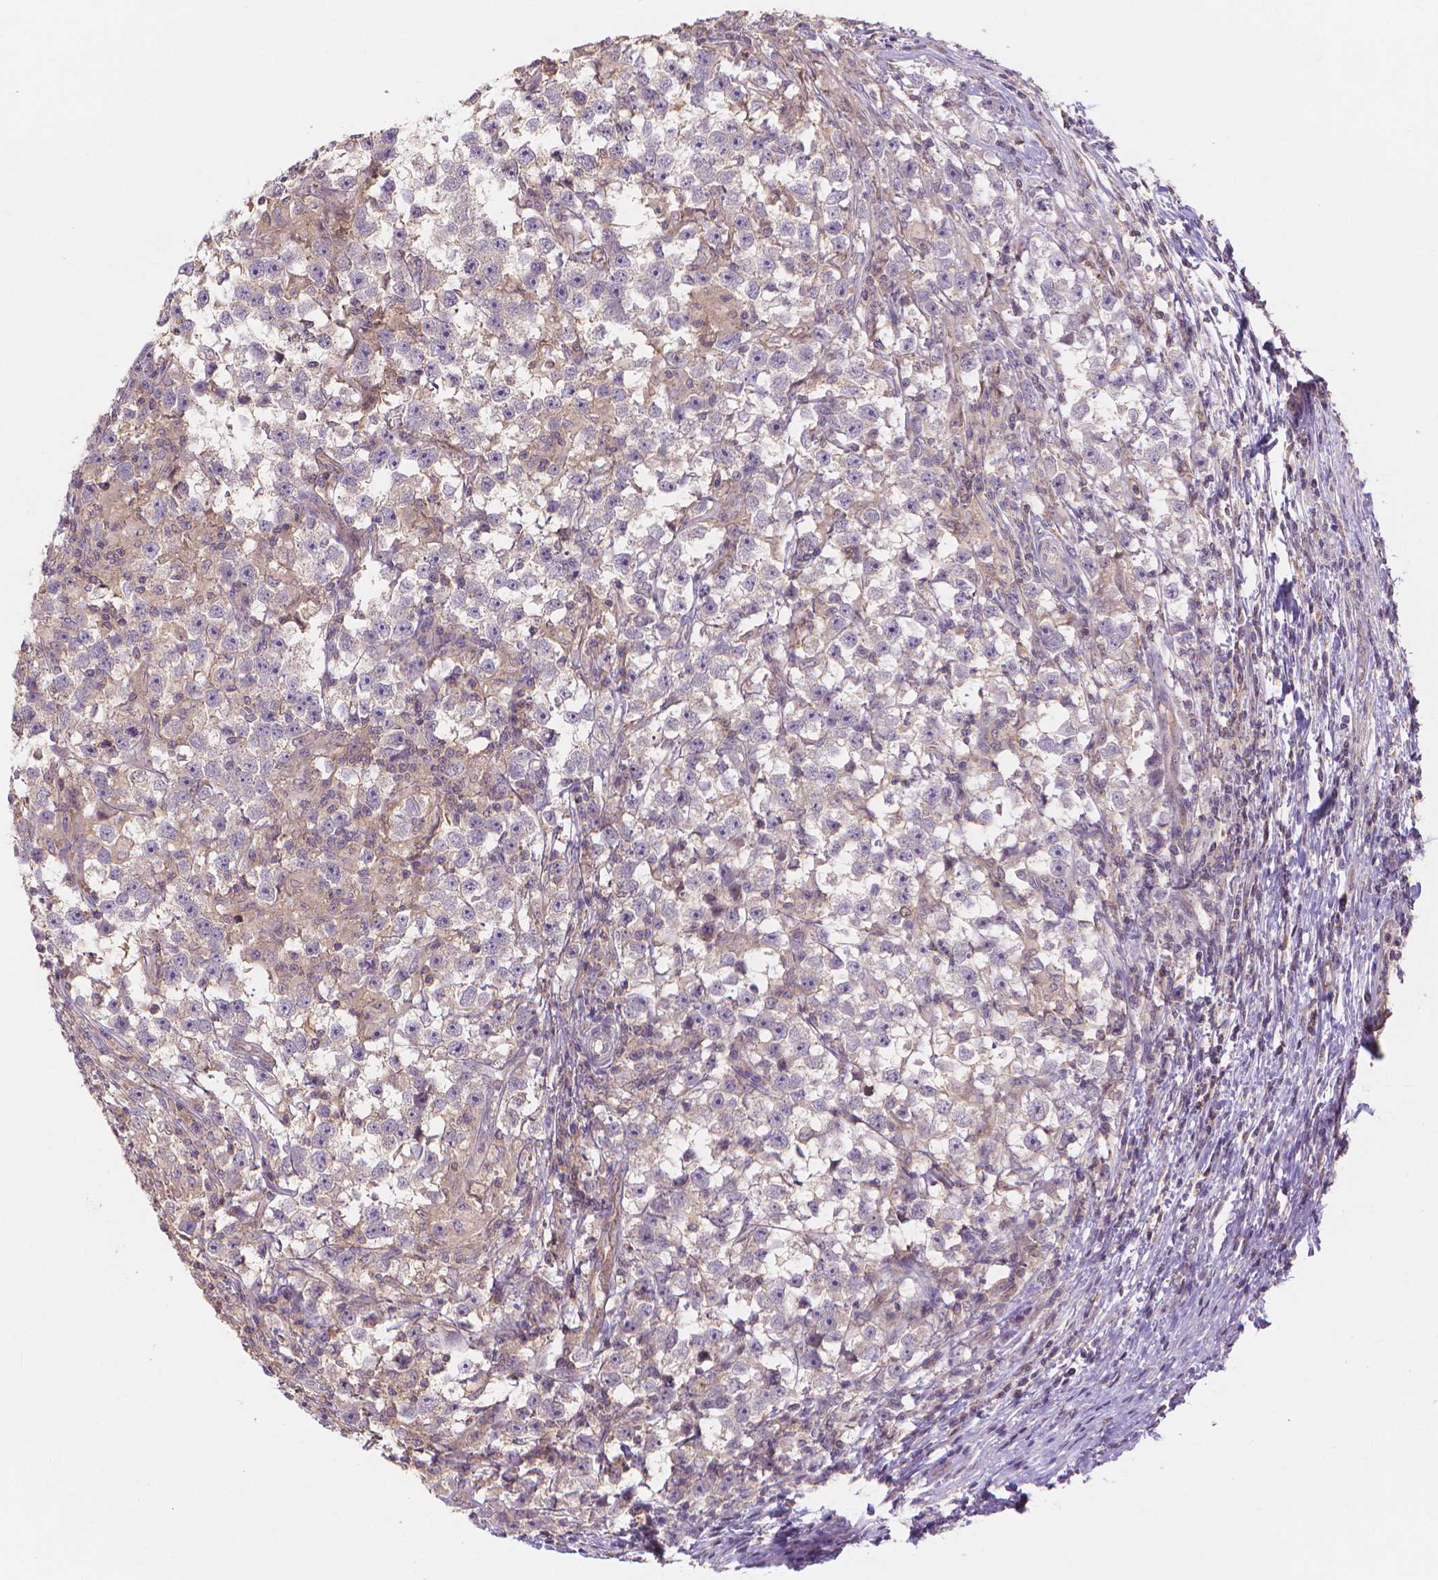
{"staining": {"intensity": "weak", "quantity": "25%-75%", "location": "cytoplasmic/membranous"}, "tissue": "testis cancer", "cell_type": "Tumor cells", "image_type": "cancer", "snomed": [{"axis": "morphology", "description": "Seminoma, NOS"}, {"axis": "topography", "description": "Testis"}], "caption": "Immunohistochemical staining of human testis cancer shows weak cytoplasmic/membranous protein positivity in approximately 25%-75% of tumor cells. The protein is shown in brown color, while the nuclei are stained blue.", "gene": "PRDM13", "patient": {"sex": "male", "age": 33}}